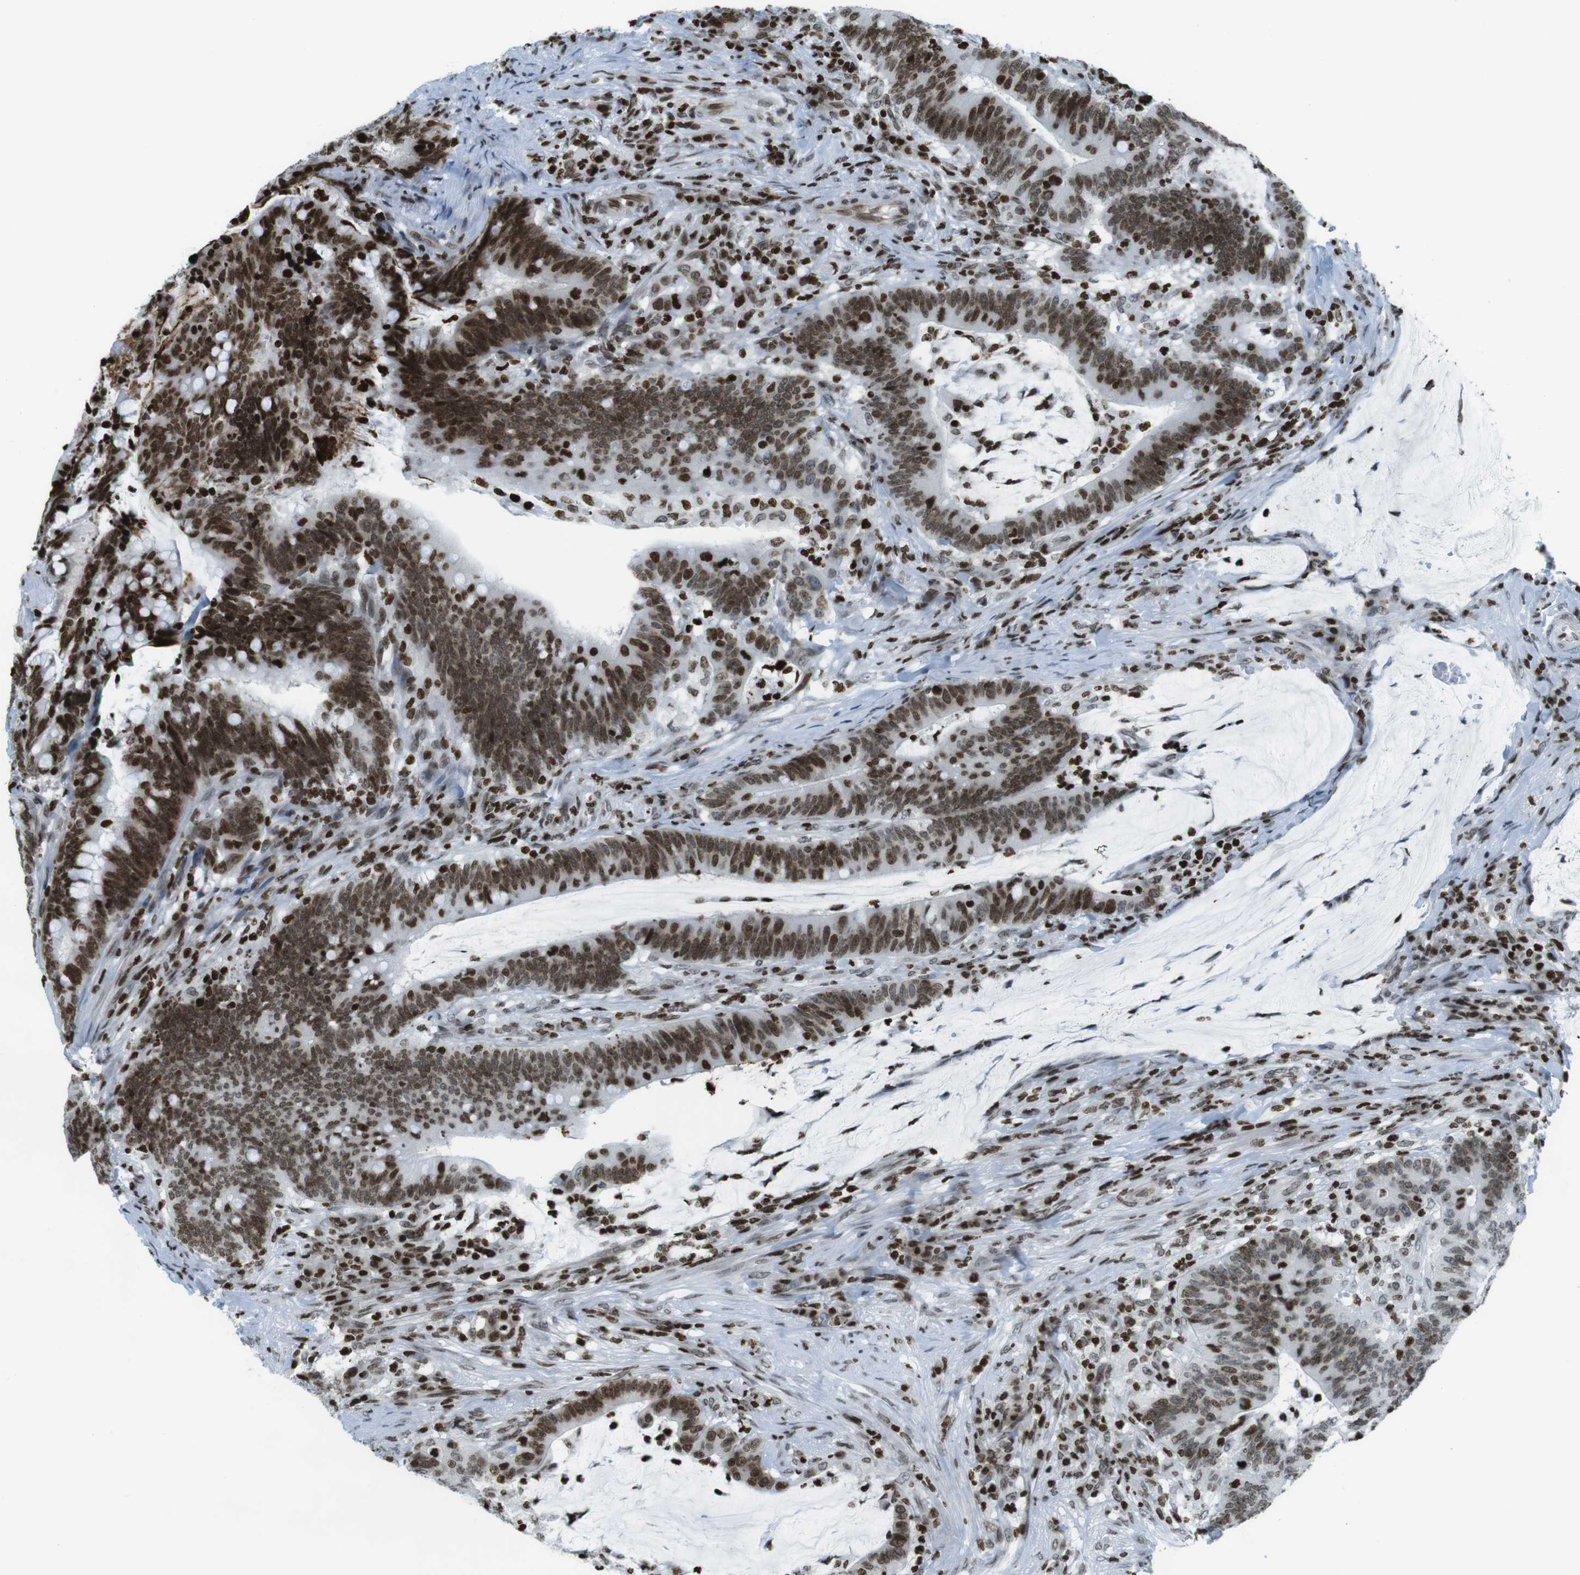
{"staining": {"intensity": "strong", "quantity": ">75%", "location": "nuclear"}, "tissue": "colorectal cancer", "cell_type": "Tumor cells", "image_type": "cancer", "snomed": [{"axis": "morphology", "description": "Normal tissue, NOS"}, {"axis": "morphology", "description": "Adenocarcinoma, NOS"}, {"axis": "topography", "description": "Colon"}], "caption": "Protein staining displays strong nuclear staining in about >75% of tumor cells in colorectal cancer (adenocarcinoma).", "gene": "H2AC8", "patient": {"sex": "female", "age": 66}}